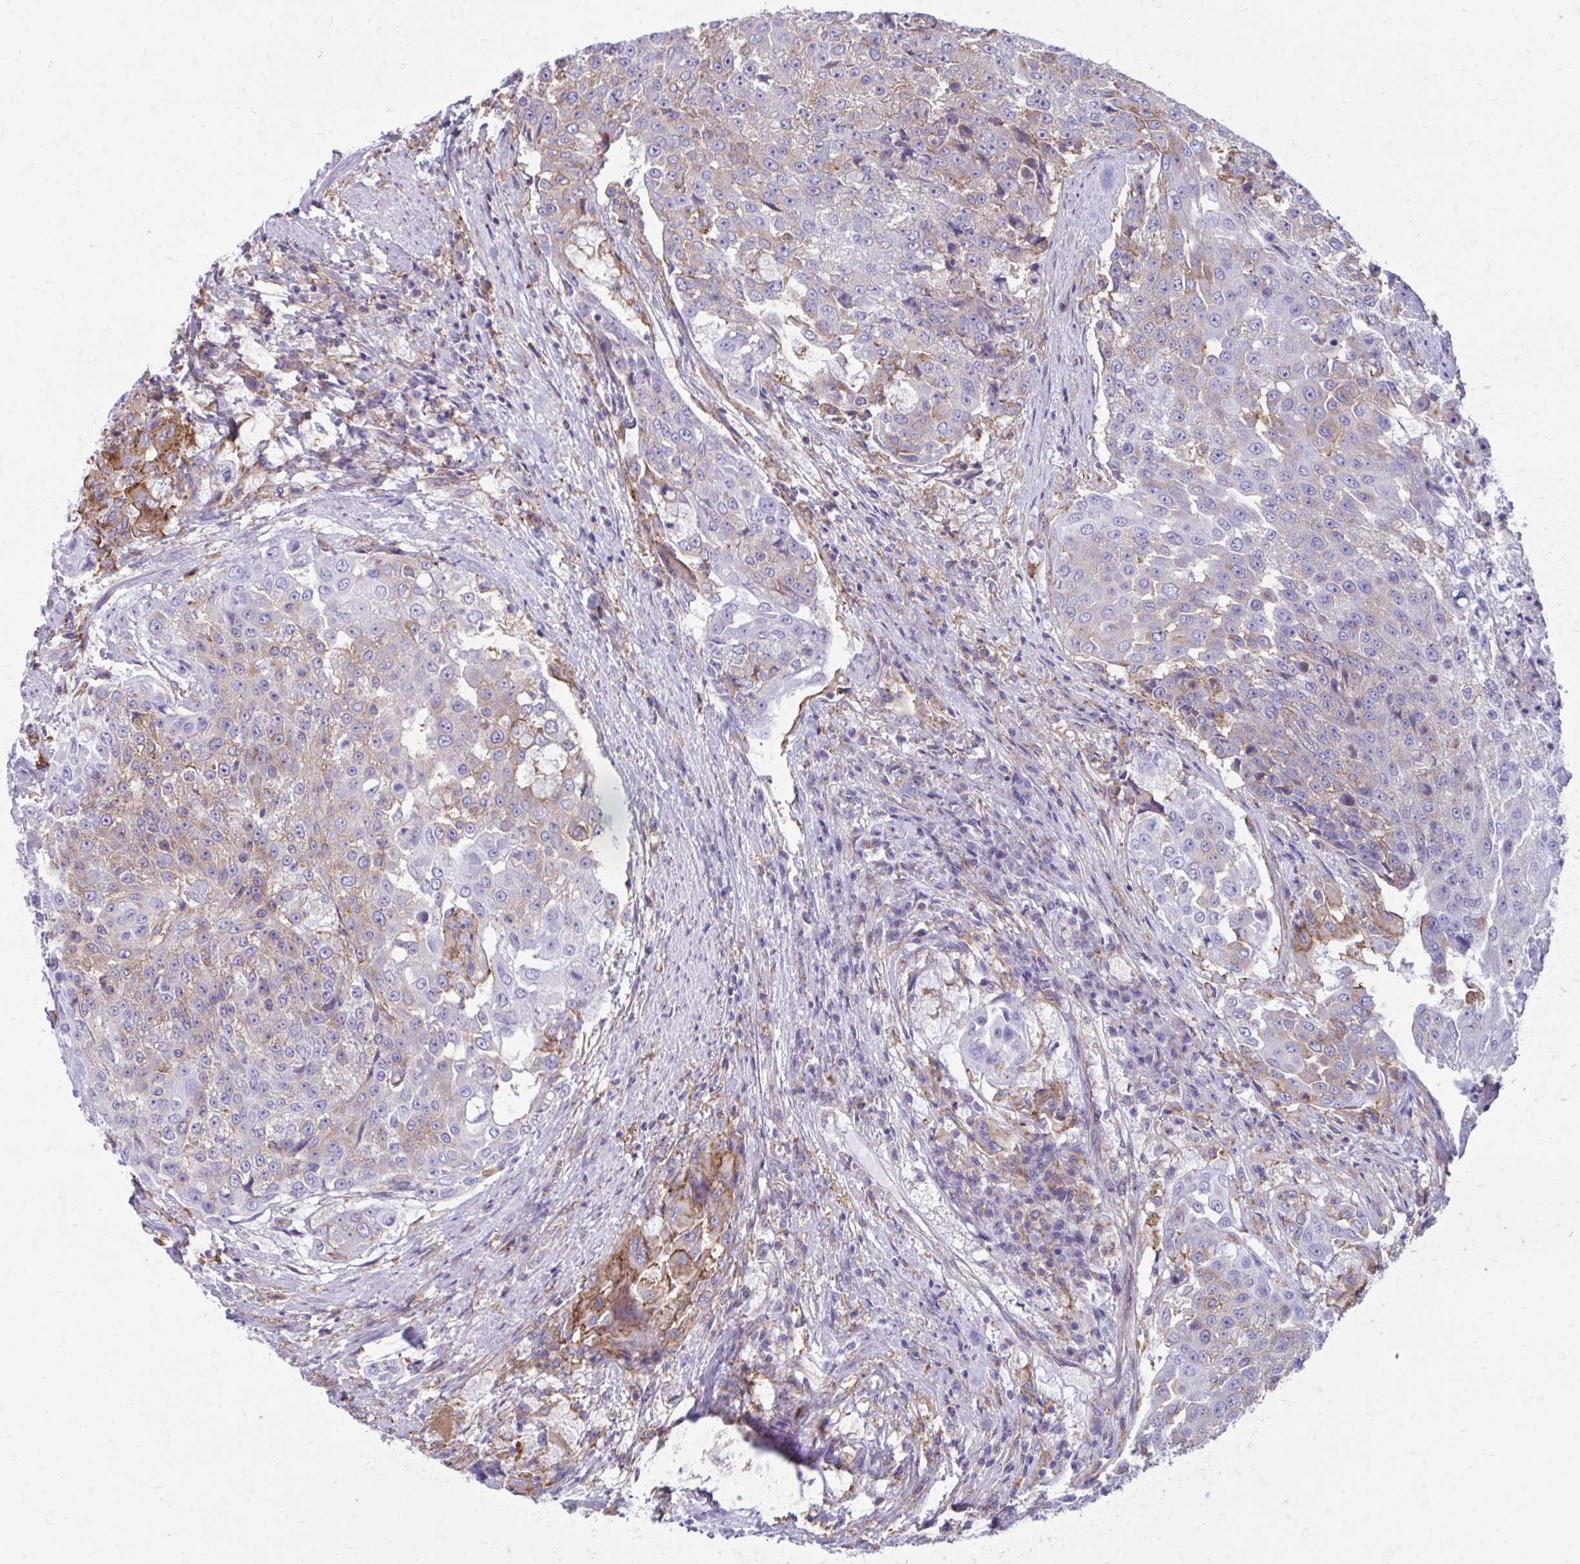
{"staining": {"intensity": "weak", "quantity": "<25%", "location": "cytoplasmic/membranous"}, "tissue": "urothelial cancer", "cell_type": "Tumor cells", "image_type": "cancer", "snomed": [{"axis": "morphology", "description": "Urothelial carcinoma, High grade"}, {"axis": "topography", "description": "Urinary bladder"}], "caption": "This is a micrograph of immunohistochemistry (IHC) staining of high-grade urothelial carcinoma, which shows no staining in tumor cells.", "gene": "CLTA", "patient": {"sex": "female", "age": 63}}